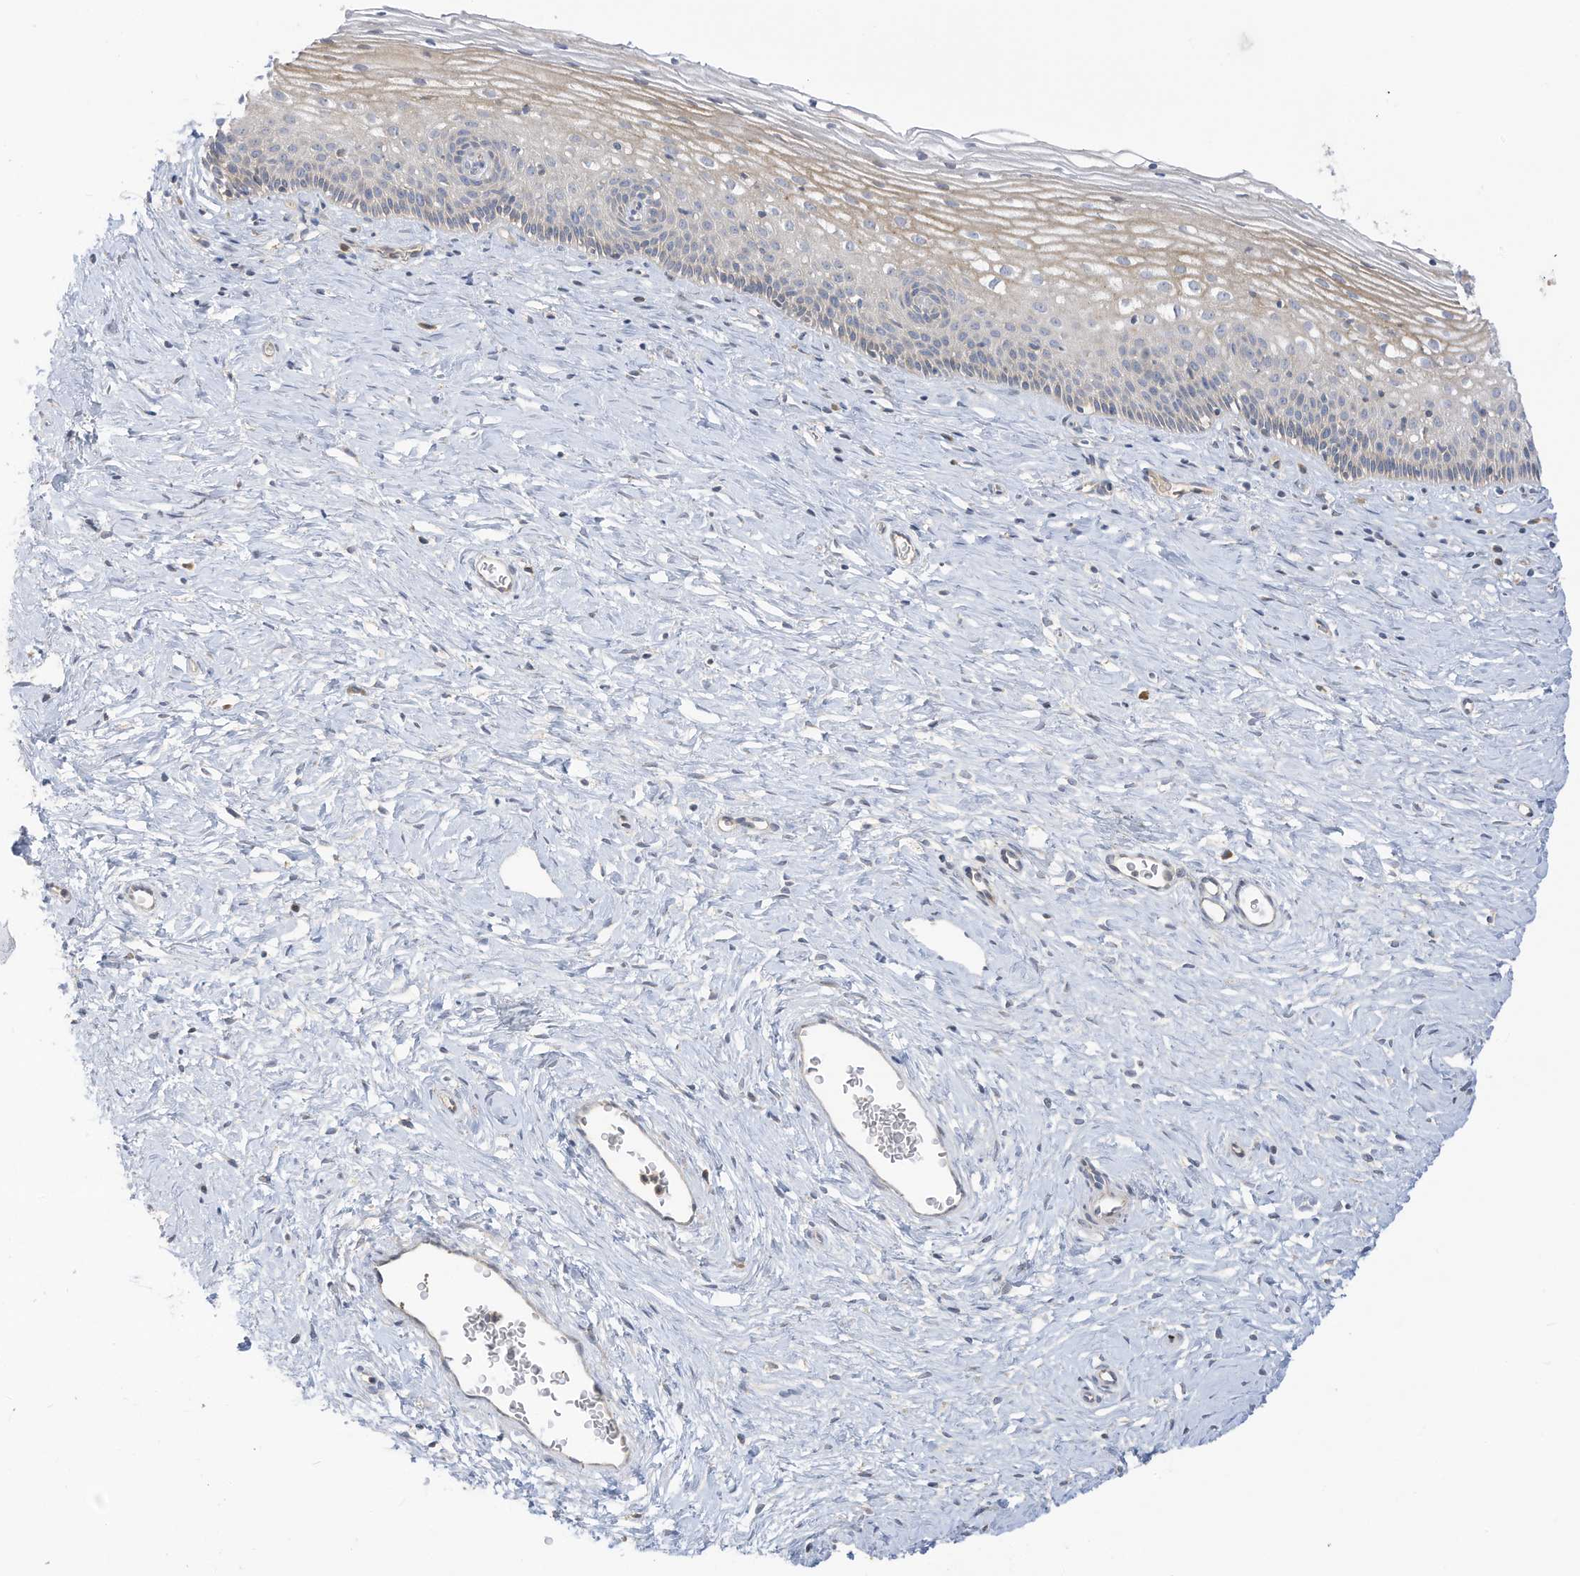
{"staining": {"intensity": "strong", "quantity": ">75%", "location": "cytoplasmic/membranous"}, "tissue": "cervix", "cell_type": "Glandular cells", "image_type": "normal", "snomed": [{"axis": "morphology", "description": "Normal tissue, NOS"}, {"axis": "topography", "description": "Cervix"}], "caption": "A photomicrograph showing strong cytoplasmic/membranous staining in about >75% of glandular cells in benign cervix, as visualized by brown immunohistochemical staining.", "gene": "LRRN2", "patient": {"sex": "female", "age": 33}}